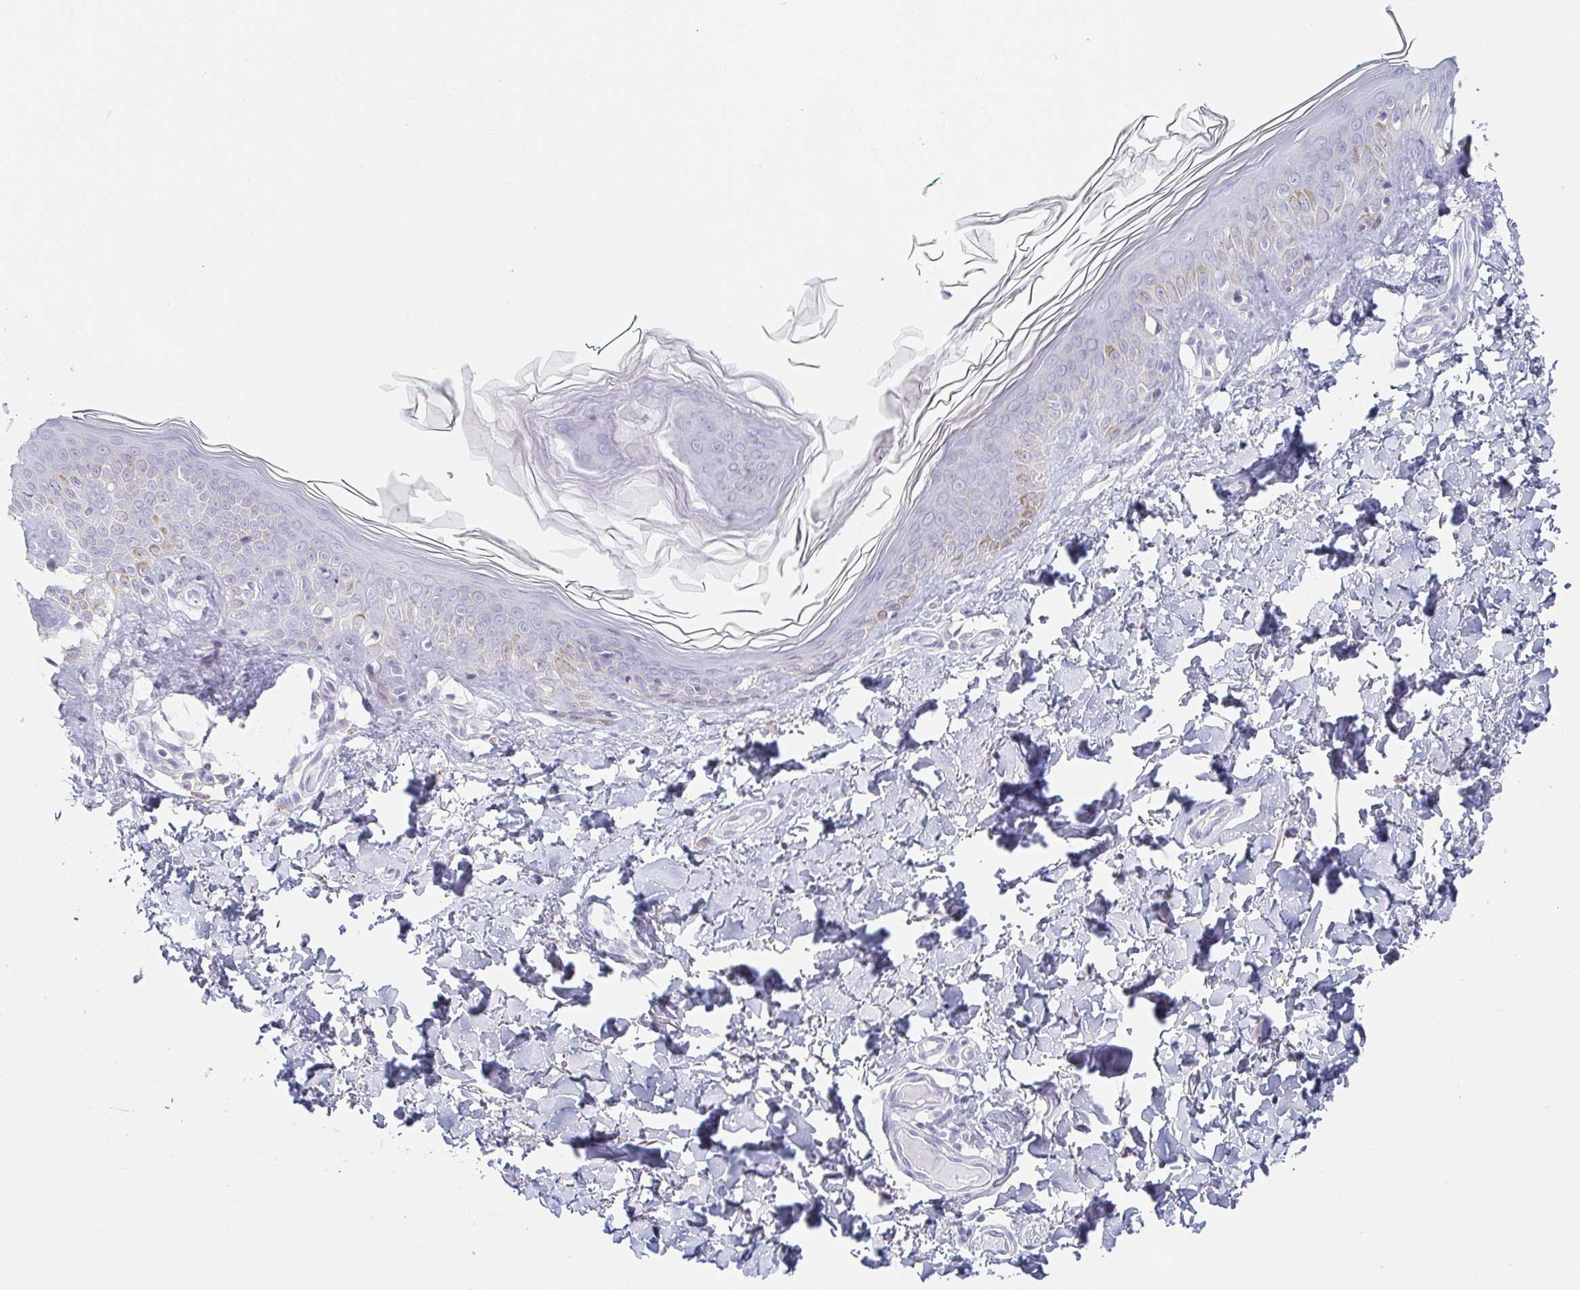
{"staining": {"intensity": "negative", "quantity": "none", "location": "none"}, "tissue": "skin", "cell_type": "Fibroblasts", "image_type": "normal", "snomed": [{"axis": "morphology", "description": "Normal tissue, NOS"}, {"axis": "topography", "description": "Skin"}, {"axis": "topography", "description": "Peripheral nerve tissue"}], "caption": "An immunohistochemistry (IHC) image of unremarkable skin is shown. There is no staining in fibroblasts of skin. (Stains: DAB (3,3'-diaminobenzidine) IHC with hematoxylin counter stain, Microscopy: brightfield microscopy at high magnification).", "gene": "PRR27", "patient": {"sex": "female", "age": 45}}